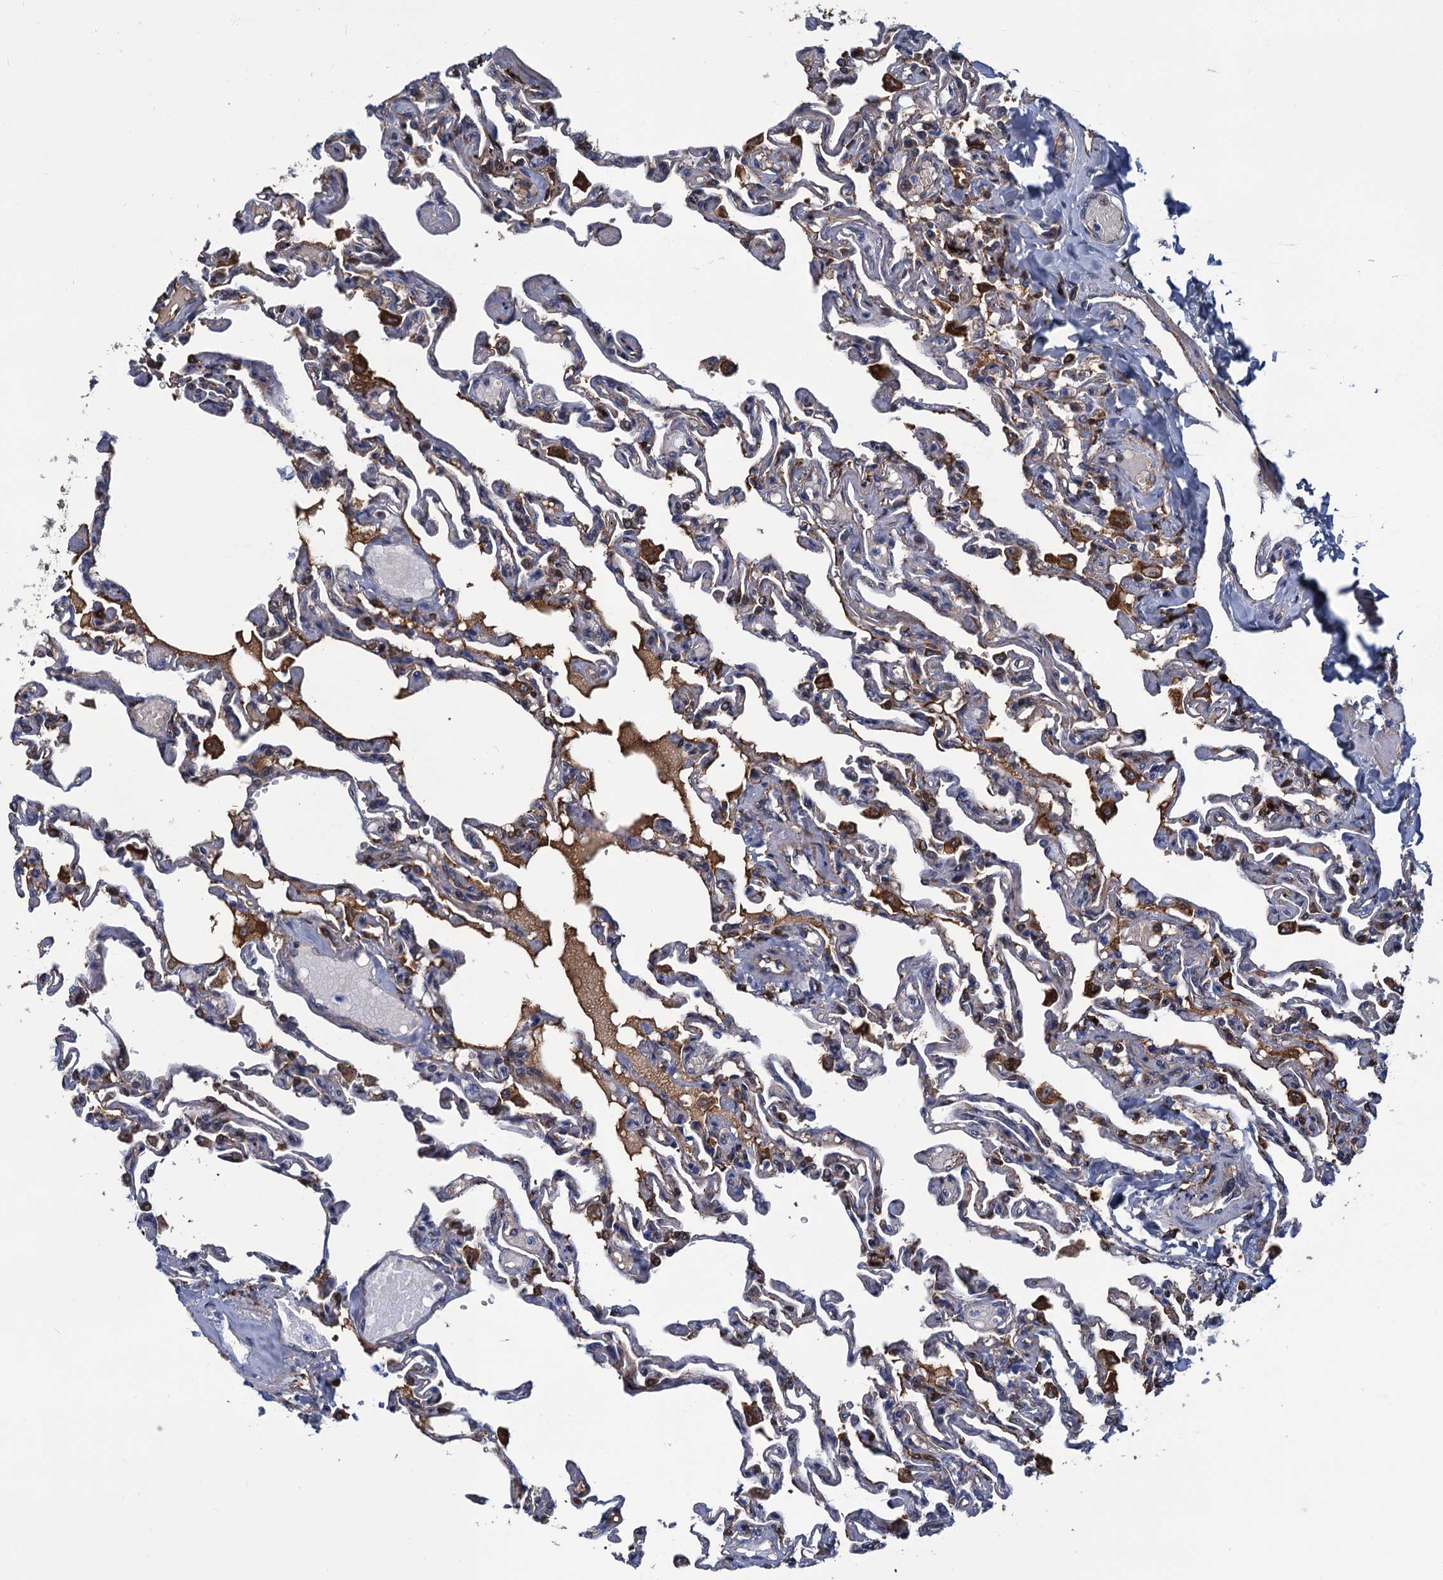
{"staining": {"intensity": "moderate", "quantity": "25%-75%", "location": "cytoplasmic/membranous"}, "tissue": "lung", "cell_type": "Alveolar cells", "image_type": "normal", "snomed": [{"axis": "morphology", "description": "Normal tissue, NOS"}, {"axis": "topography", "description": "Lung"}], "caption": "IHC (DAB (3,3'-diaminobenzidine)) staining of normal lung exhibits moderate cytoplasmic/membranous protein positivity in approximately 25%-75% of alveolar cells.", "gene": "DNHD1", "patient": {"sex": "male", "age": 21}}